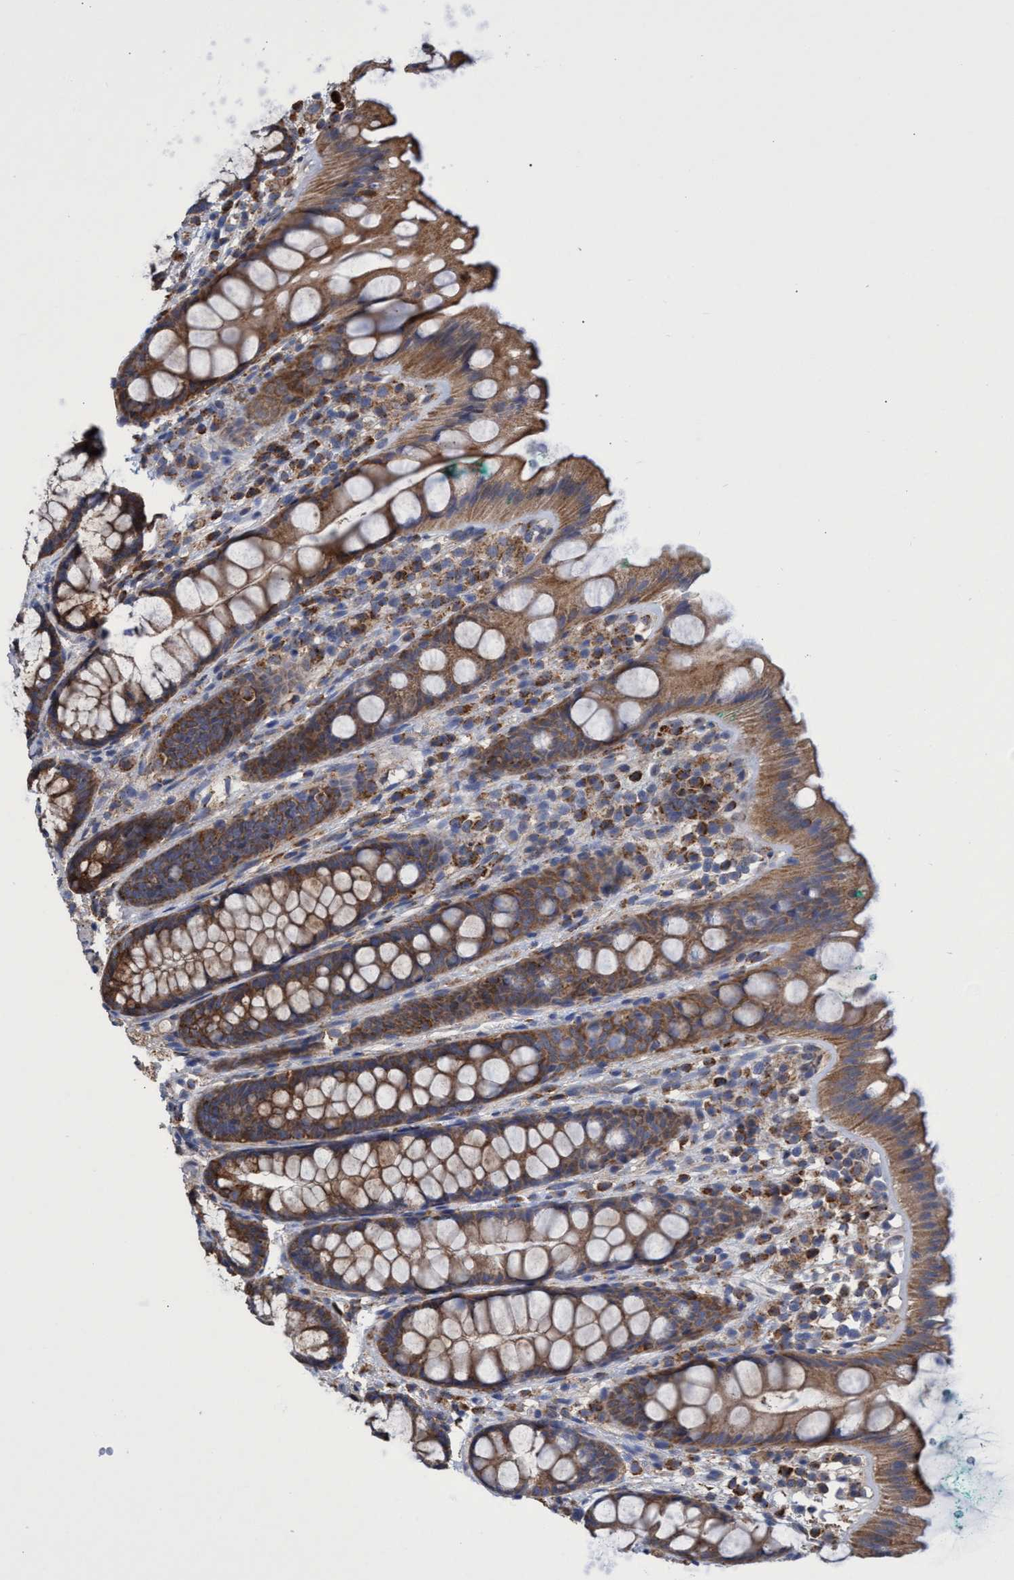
{"staining": {"intensity": "moderate", "quantity": ">75%", "location": "cytoplasmic/membranous"}, "tissue": "rectum", "cell_type": "Glandular cells", "image_type": "normal", "snomed": [{"axis": "morphology", "description": "Normal tissue, NOS"}, {"axis": "topography", "description": "Rectum"}], "caption": "A brown stain highlights moderate cytoplasmic/membranous staining of a protein in glandular cells of normal human rectum. (DAB = brown stain, brightfield microscopy at high magnification).", "gene": "CRYZ", "patient": {"sex": "female", "age": 65}}